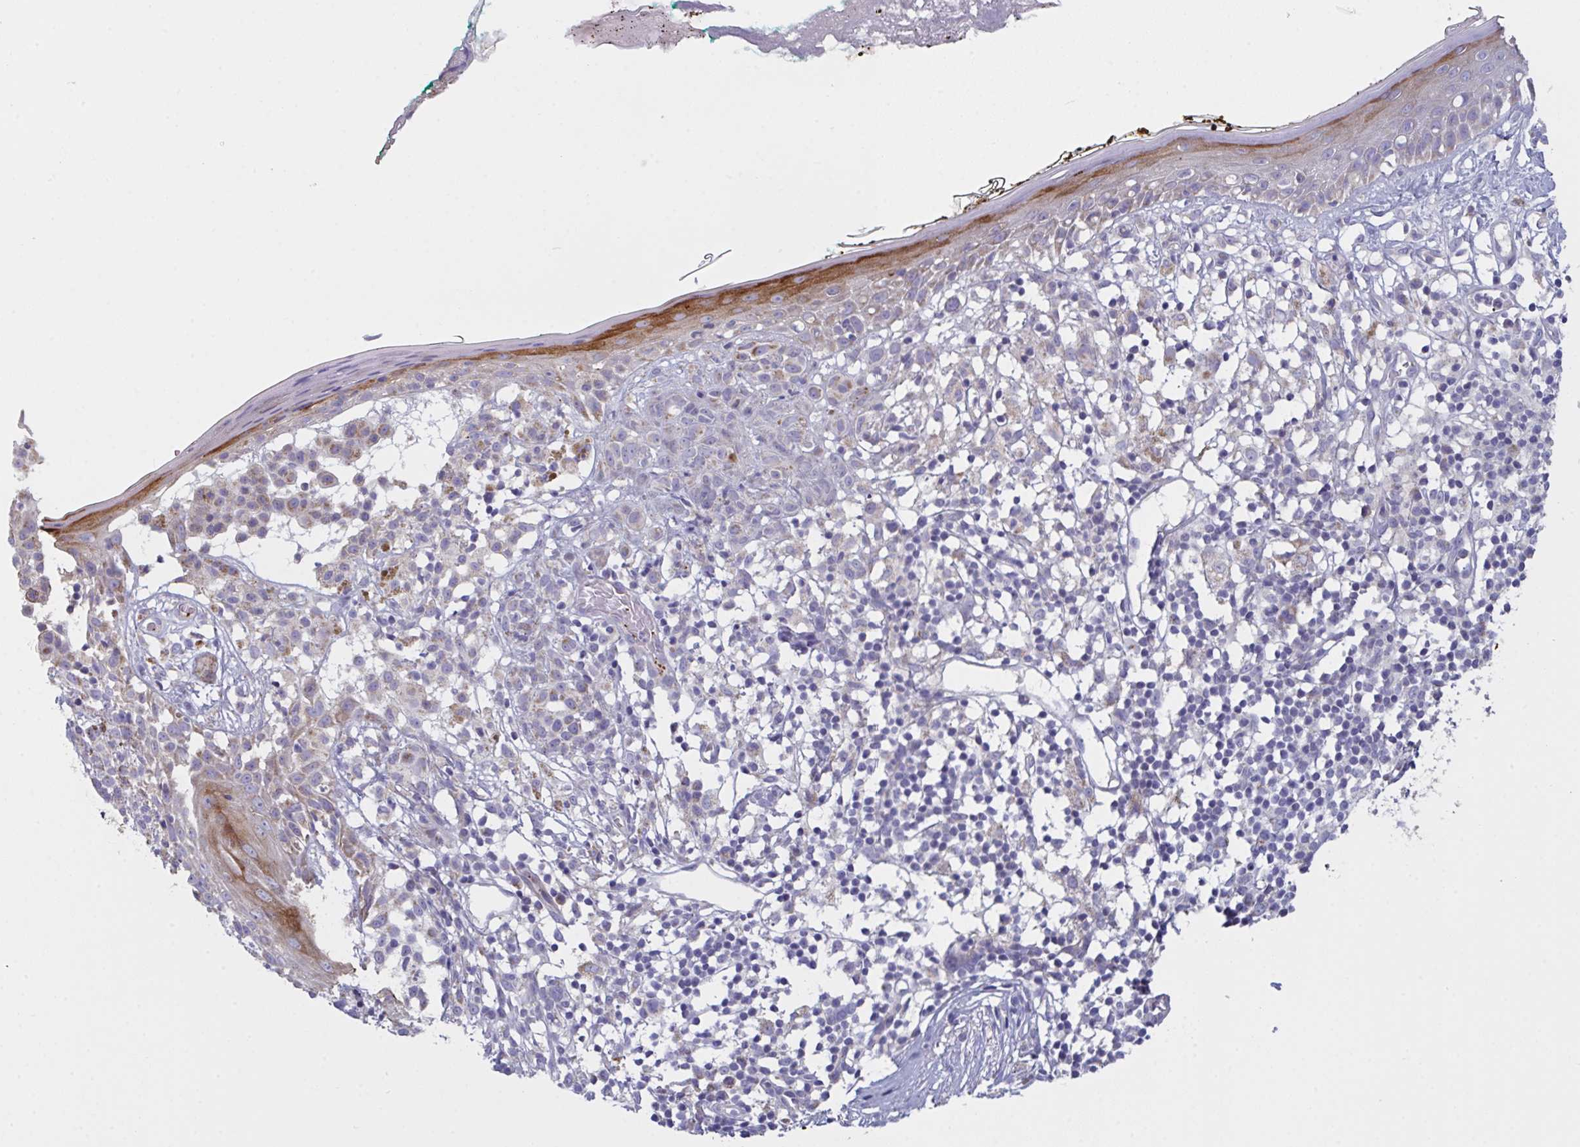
{"staining": {"intensity": "negative", "quantity": "none", "location": "none"}, "tissue": "skin", "cell_type": "Fibroblasts", "image_type": "normal", "snomed": [{"axis": "morphology", "description": "Normal tissue, NOS"}, {"axis": "topography", "description": "Skin"}], "caption": "Immunohistochemistry micrograph of benign human skin stained for a protein (brown), which shows no expression in fibroblasts.", "gene": "MRPS2", "patient": {"sex": "female", "age": 34}}